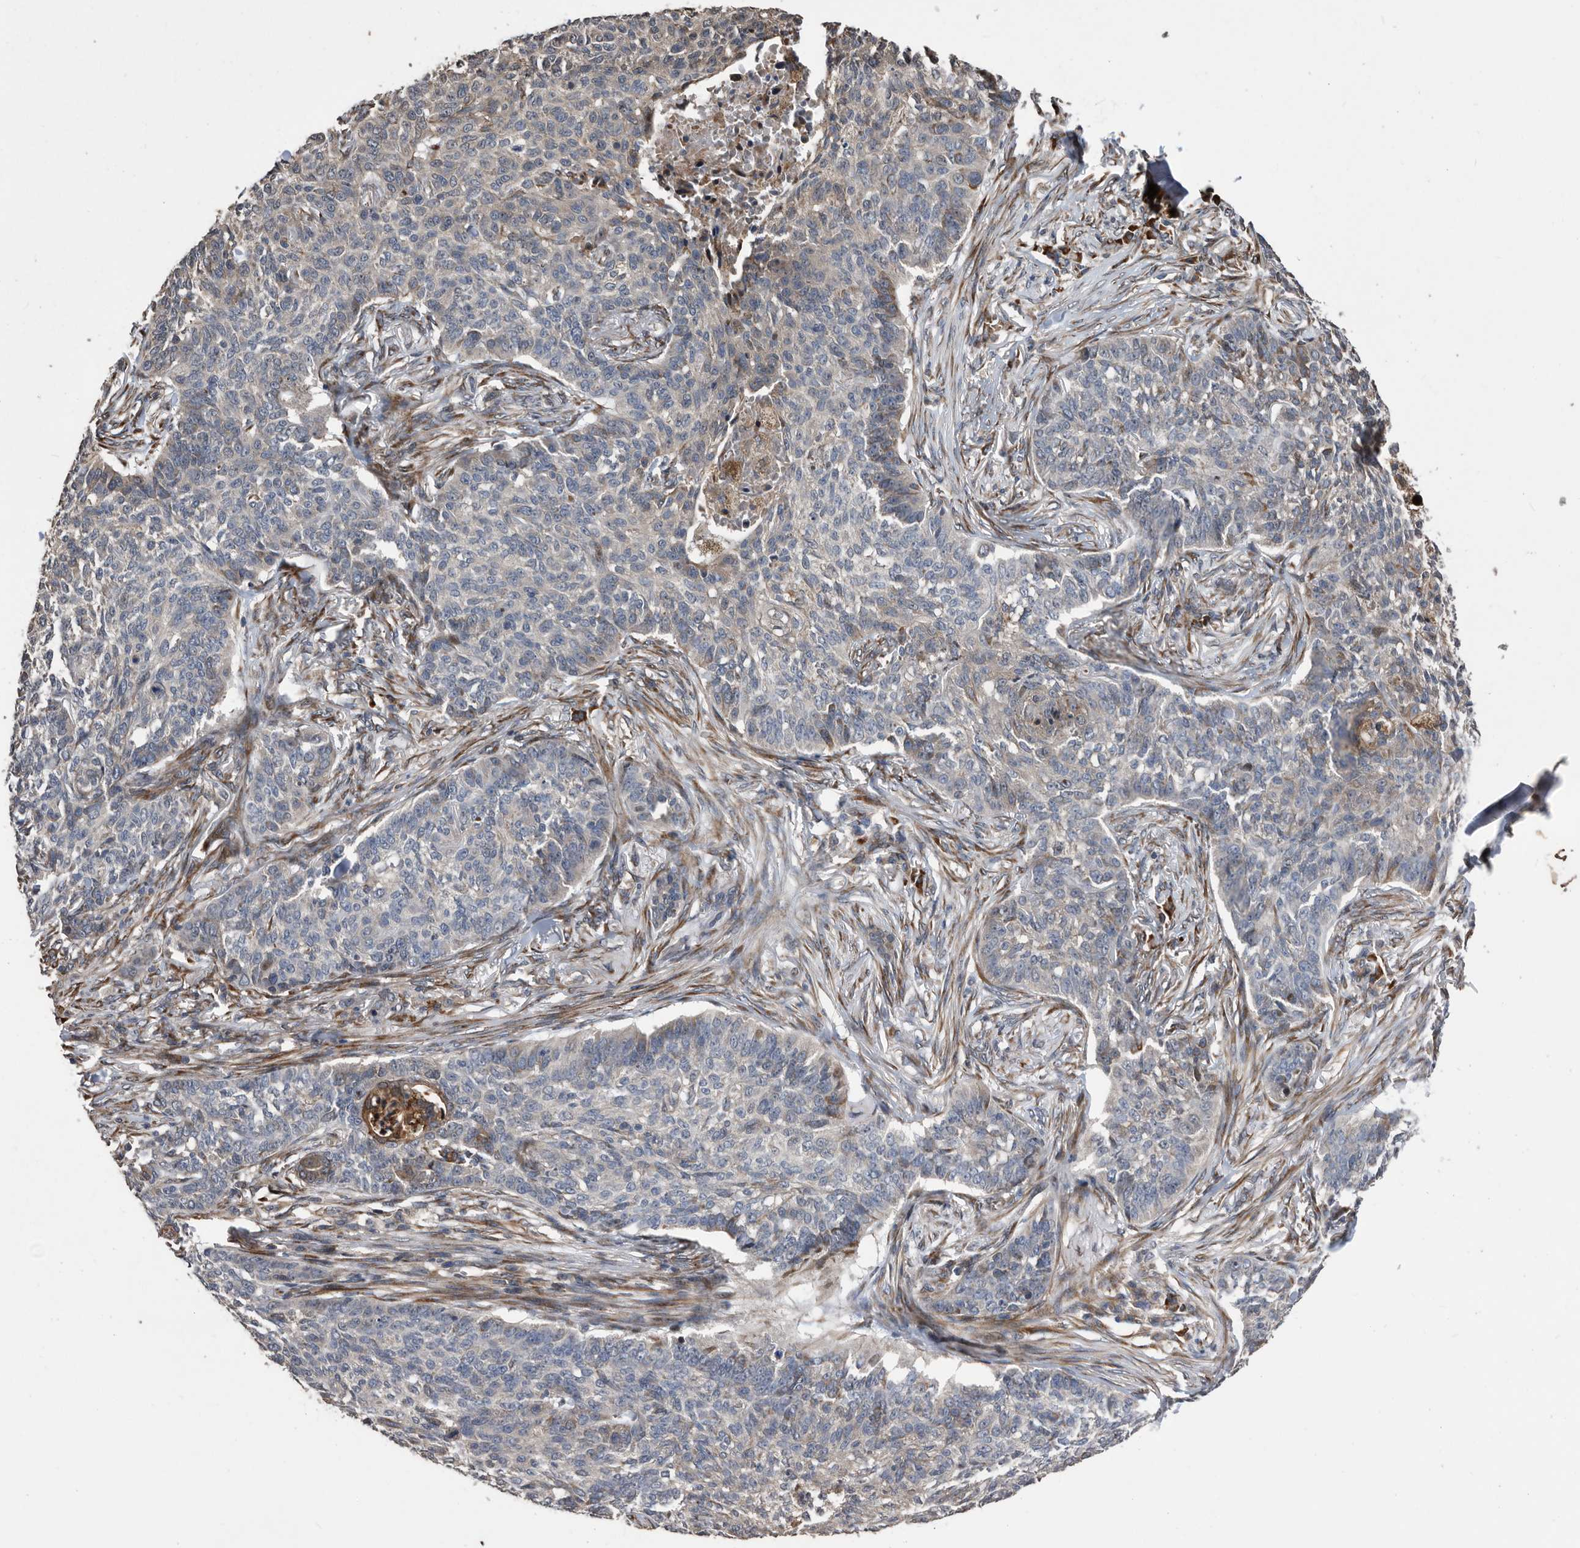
{"staining": {"intensity": "moderate", "quantity": "25%-75%", "location": "cytoplasmic/membranous"}, "tissue": "skin cancer", "cell_type": "Tumor cells", "image_type": "cancer", "snomed": [{"axis": "morphology", "description": "Basal cell carcinoma"}, {"axis": "topography", "description": "Skin"}], "caption": "Immunohistochemistry image of skin basal cell carcinoma stained for a protein (brown), which reveals medium levels of moderate cytoplasmic/membranous expression in approximately 25%-75% of tumor cells.", "gene": "SERINC2", "patient": {"sex": "male", "age": 85}}